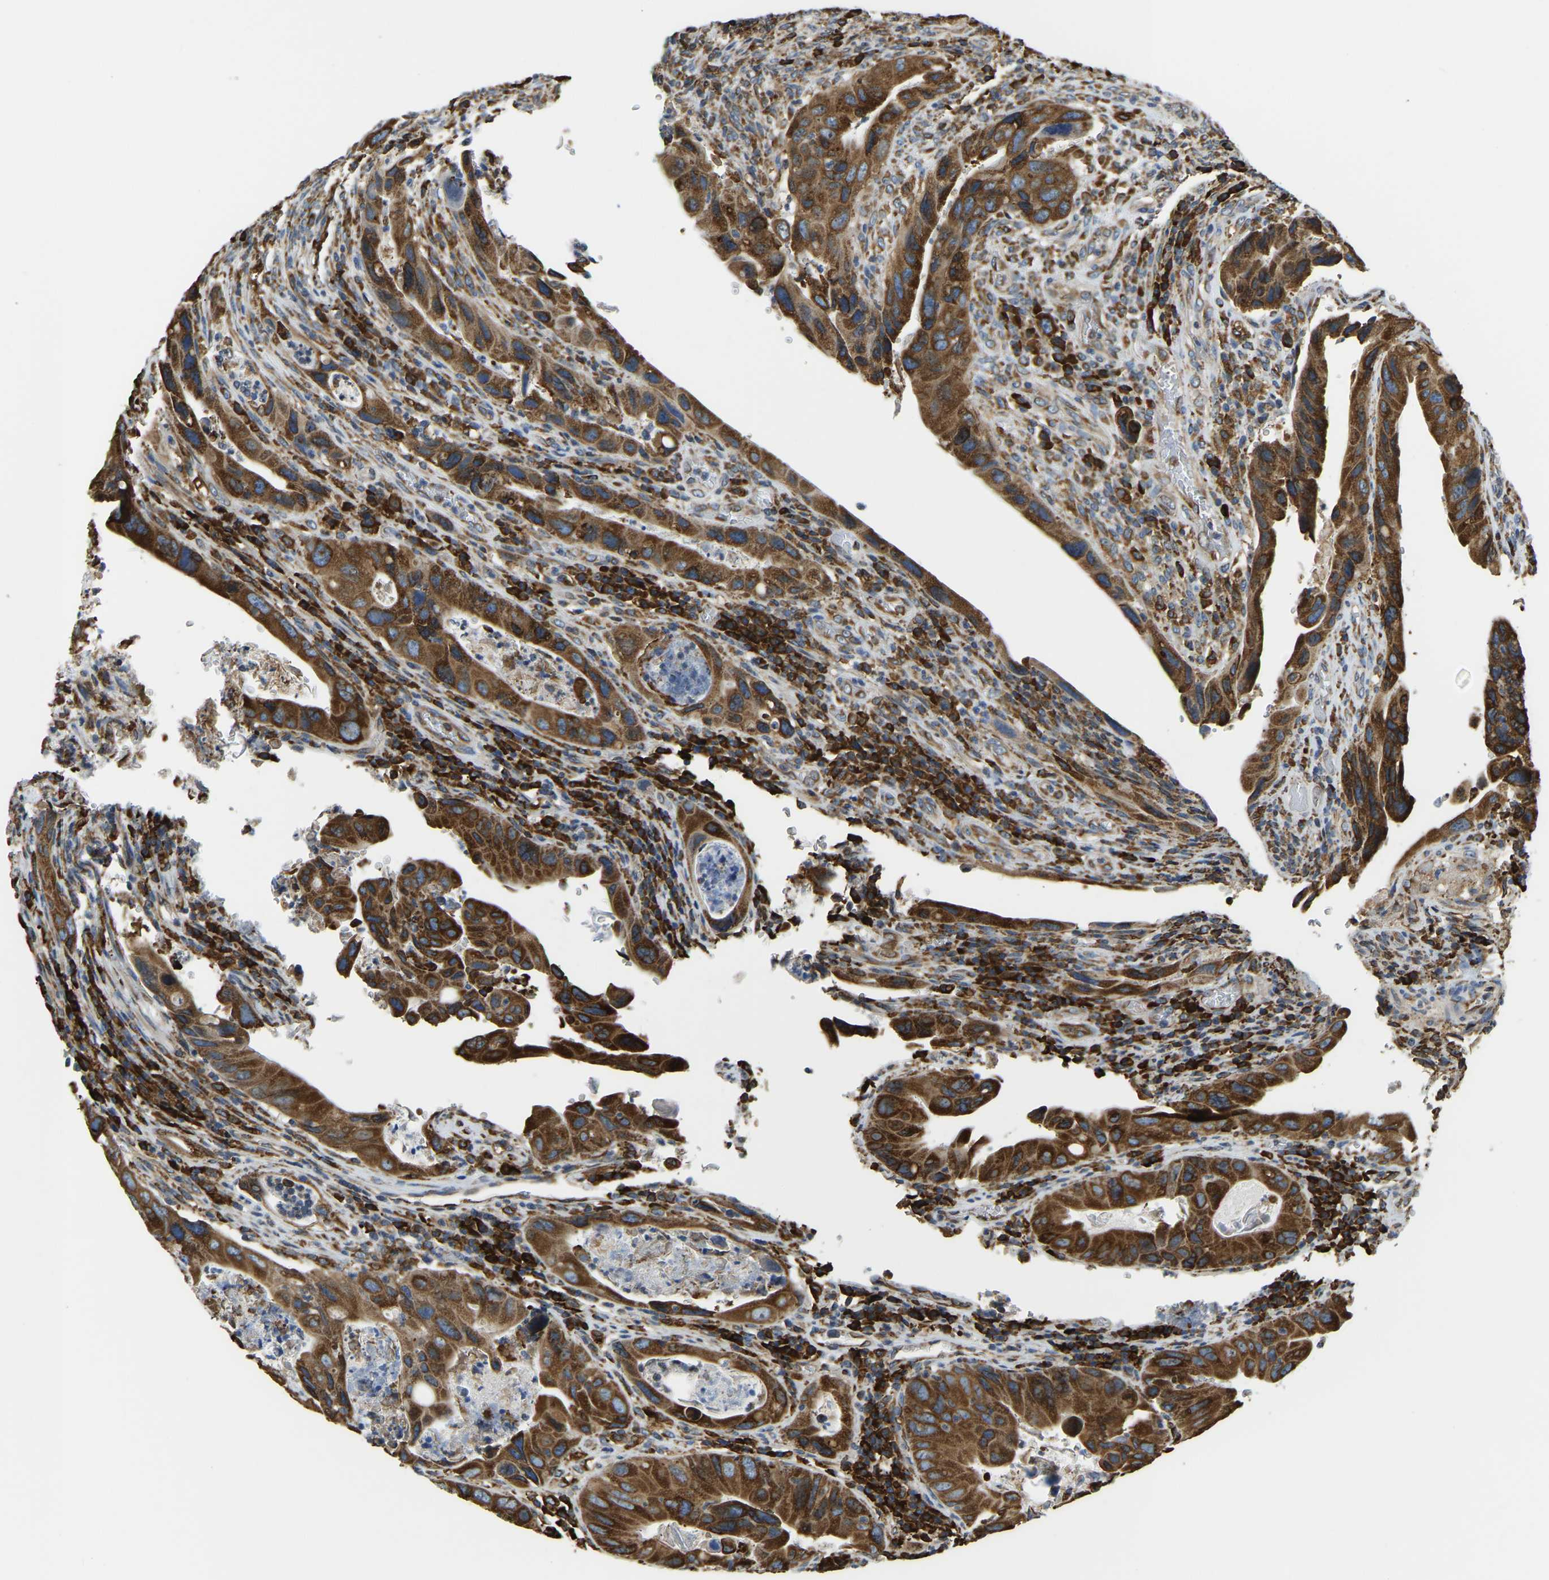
{"staining": {"intensity": "strong", "quantity": ">75%", "location": "cytoplasmic/membranous"}, "tissue": "colorectal cancer", "cell_type": "Tumor cells", "image_type": "cancer", "snomed": [{"axis": "morphology", "description": "Adenocarcinoma, NOS"}, {"axis": "topography", "description": "Rectum"}], "caption": "Protein staining shows strong cytoplasmic/membranous staining in about >75% of tumor cells in colorectal cancer (adenocarcinoma).", "gene": "RNF115", "patient": {"sex": "female", "age": 57}}